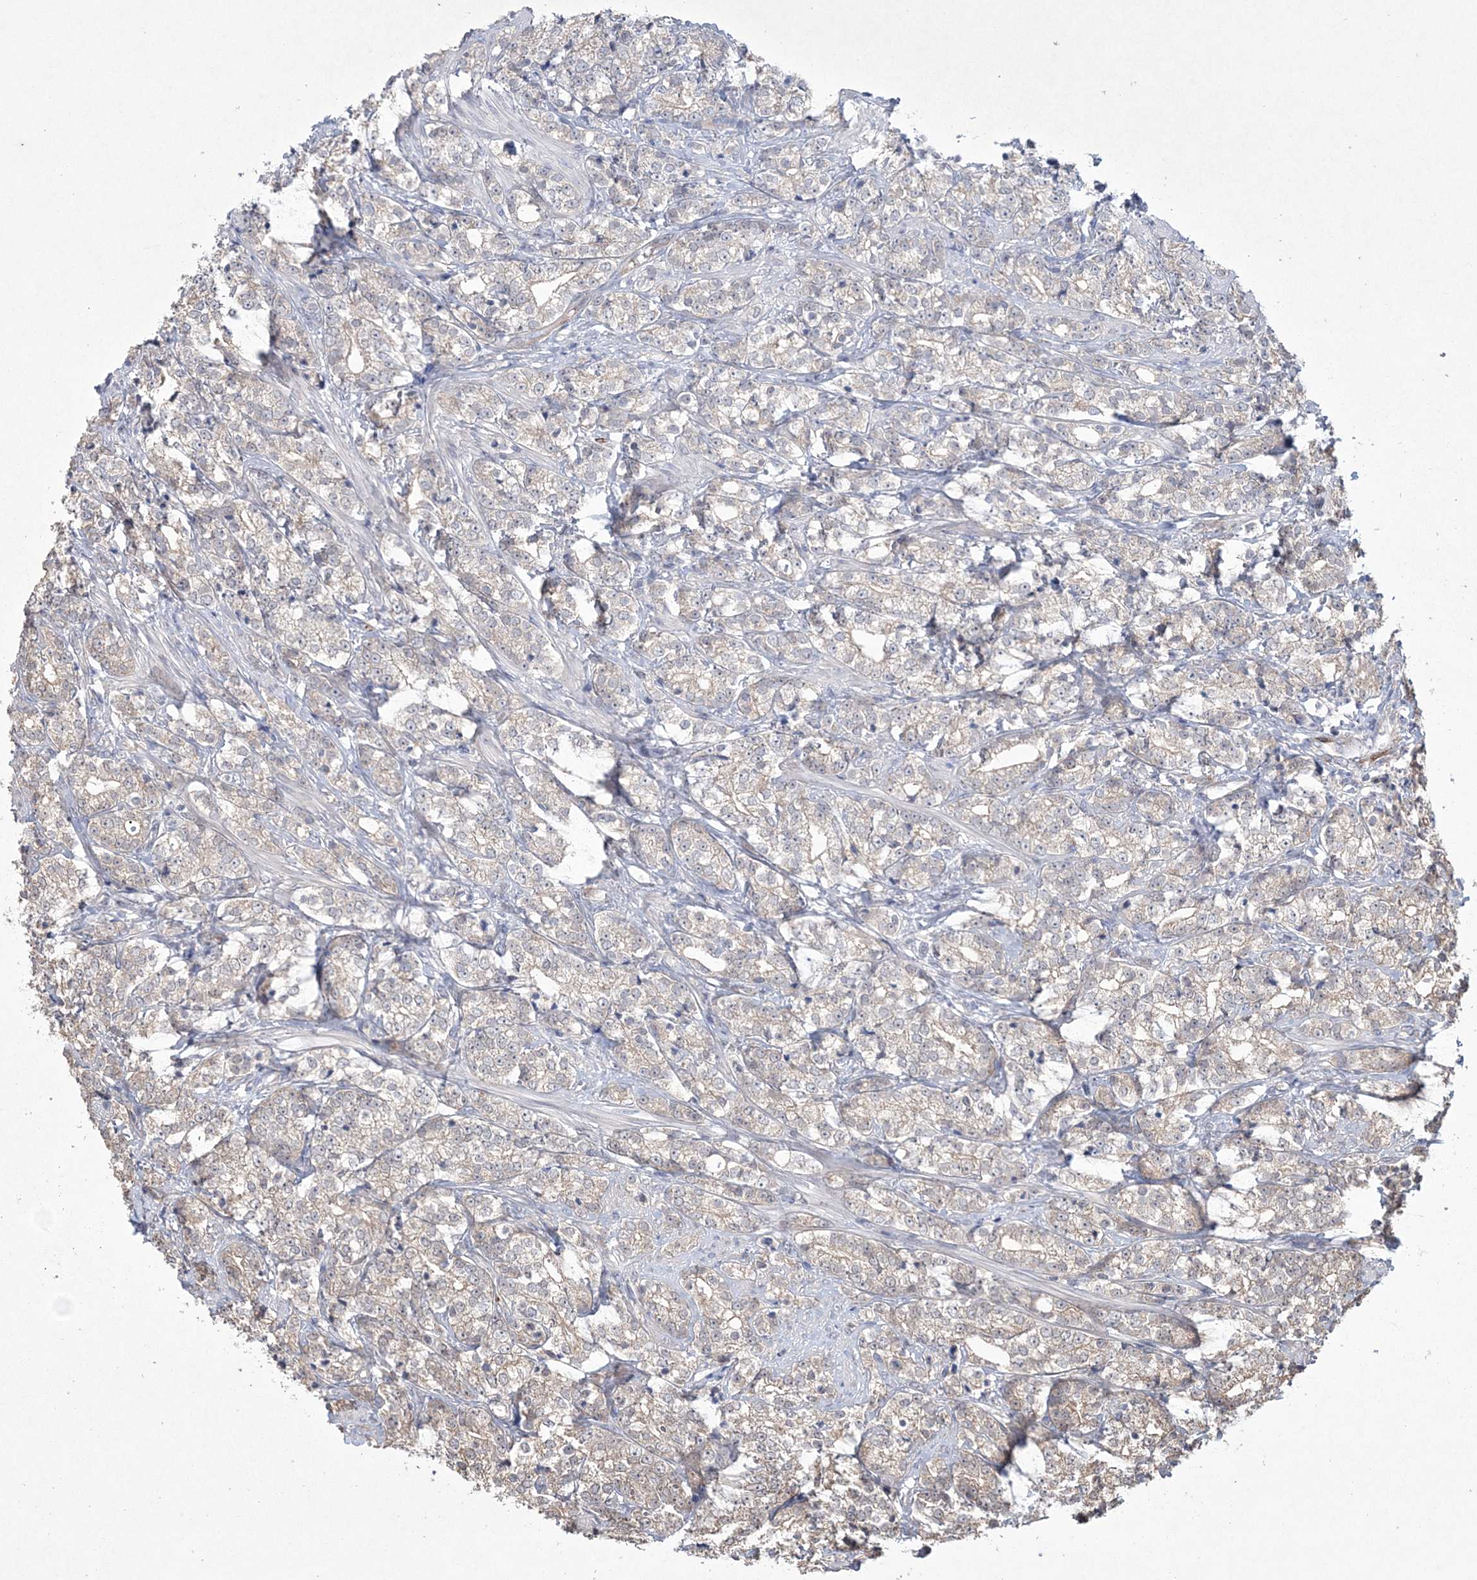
{"staining": {"intensity": "weak", "quantity": "<25%", "location": "cytoplasmic/membranous"}, "tissue": "prostate cancer", "cell_type": "Tumor cells", "image_type": "cancer", "snomed": [{"axis": "morphology", "description": "Adenocarcinoma, High grade"}, {"axis": "topography", "description": "Prostate"}], "caption": "Tumor cells are negative for brown protein staining in prostate cancer (high-grade adenocarcinoma). (Brightfield microscopy of DAB immunohistochemistry at high magnification).", "gene": "DPCD", "patient": {"sex": "male", "age": 69}}